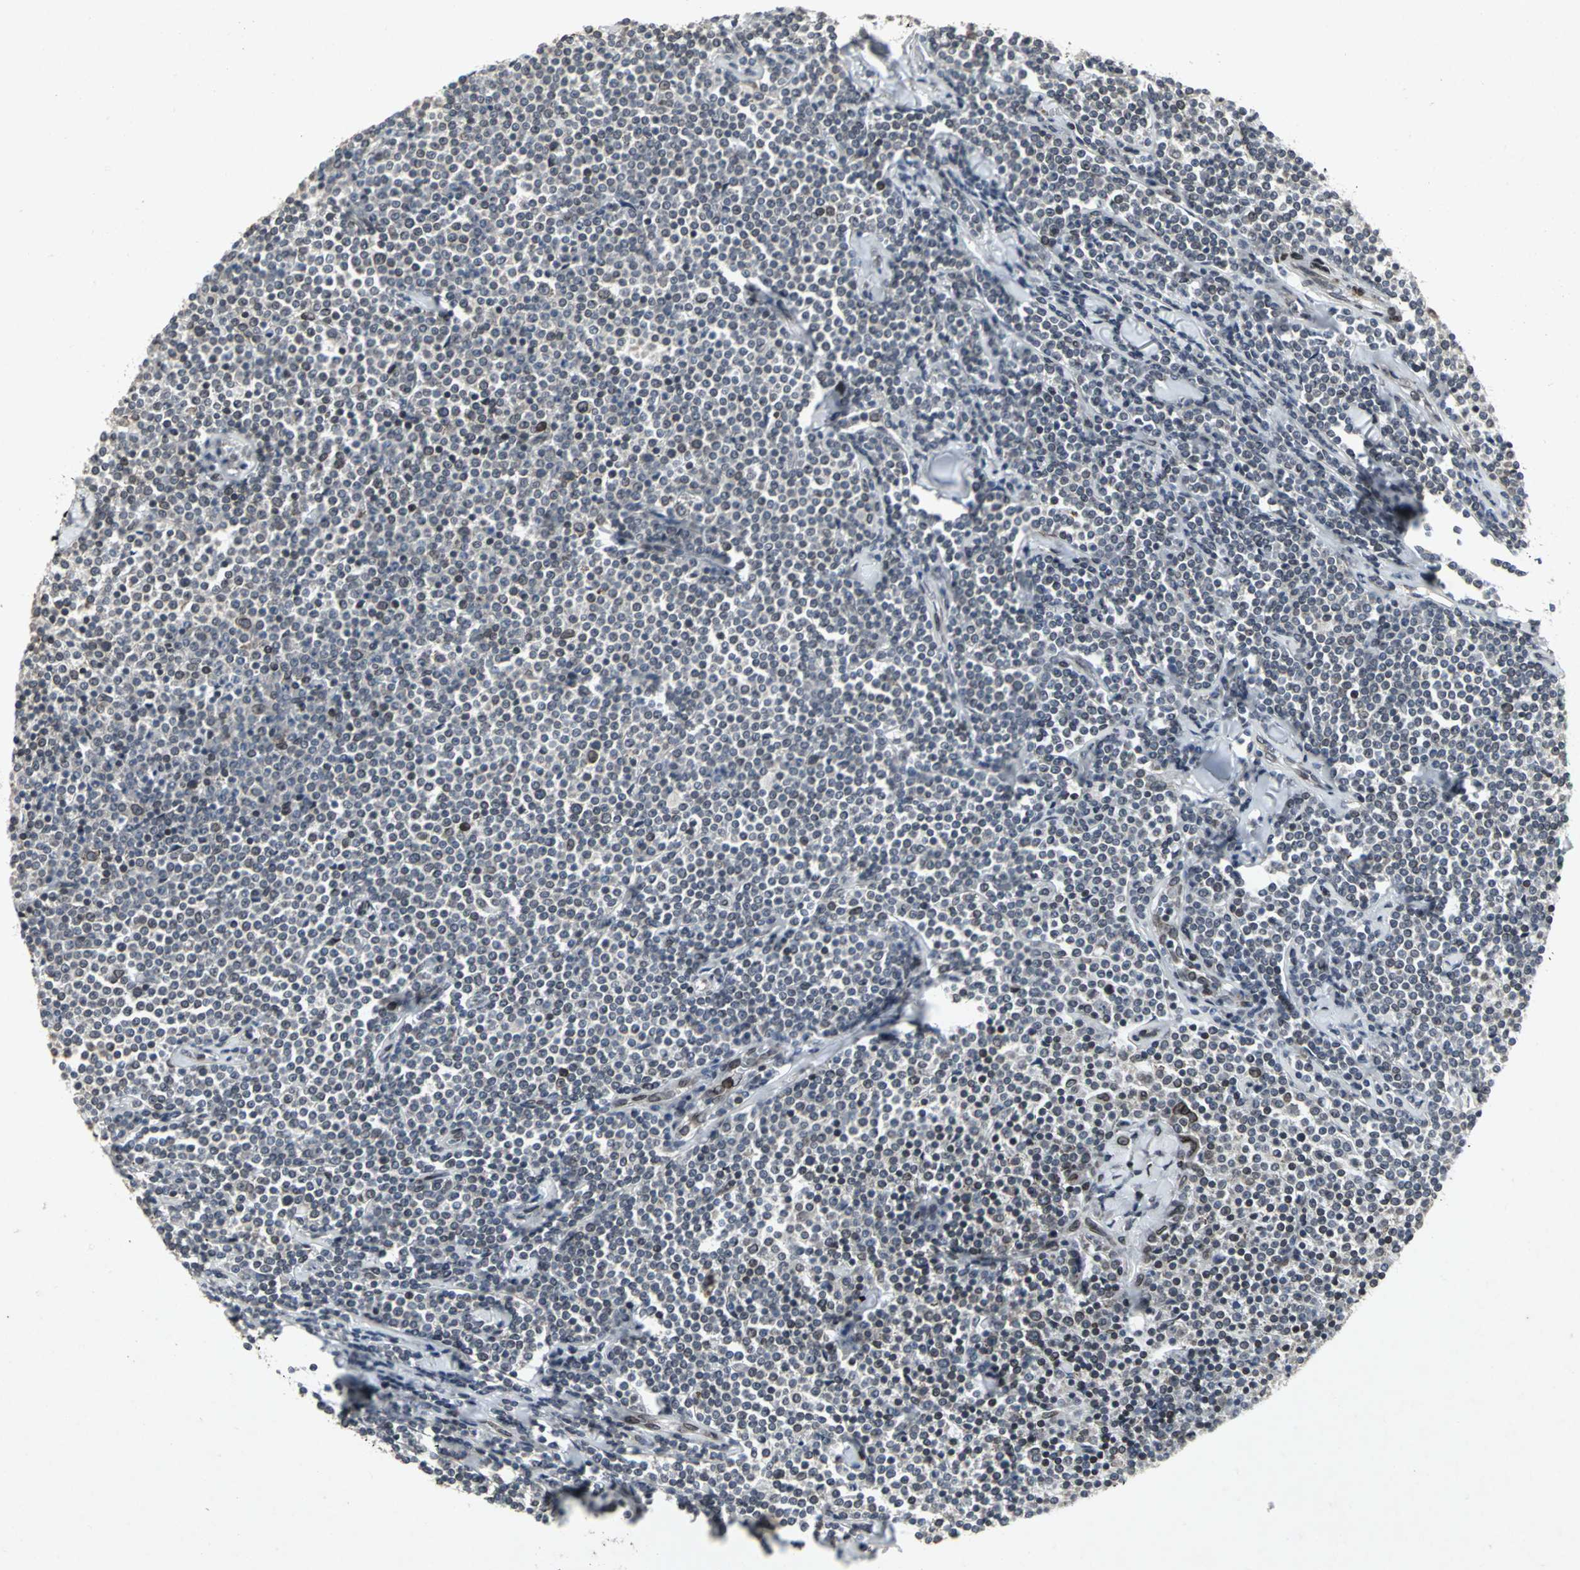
{"staining": {"intensity": "negative", "quantity": "none", "location": "none"}, "tissue": "lymphoma", "cell_type": "Tumor cells", "image_type": "cancer", "snomed": [{"axis": "morphology", "description": "Malignant lymphoma, non-Hodgkin's type, Low grade"}, {"axis": "topography", "description": "Soft tissue"}], "caption": "Image shows no significant protein staining in tumor cells of malignant lymphoma, non-Hodgkin's type (low-grade). (DAB (3,3'-diaminobenzidine) immunohistochemistry (IHC) with hematoxylin counter stain).", "gene": "SH2B3", "patient": {"sex": "male", "age": 92}}